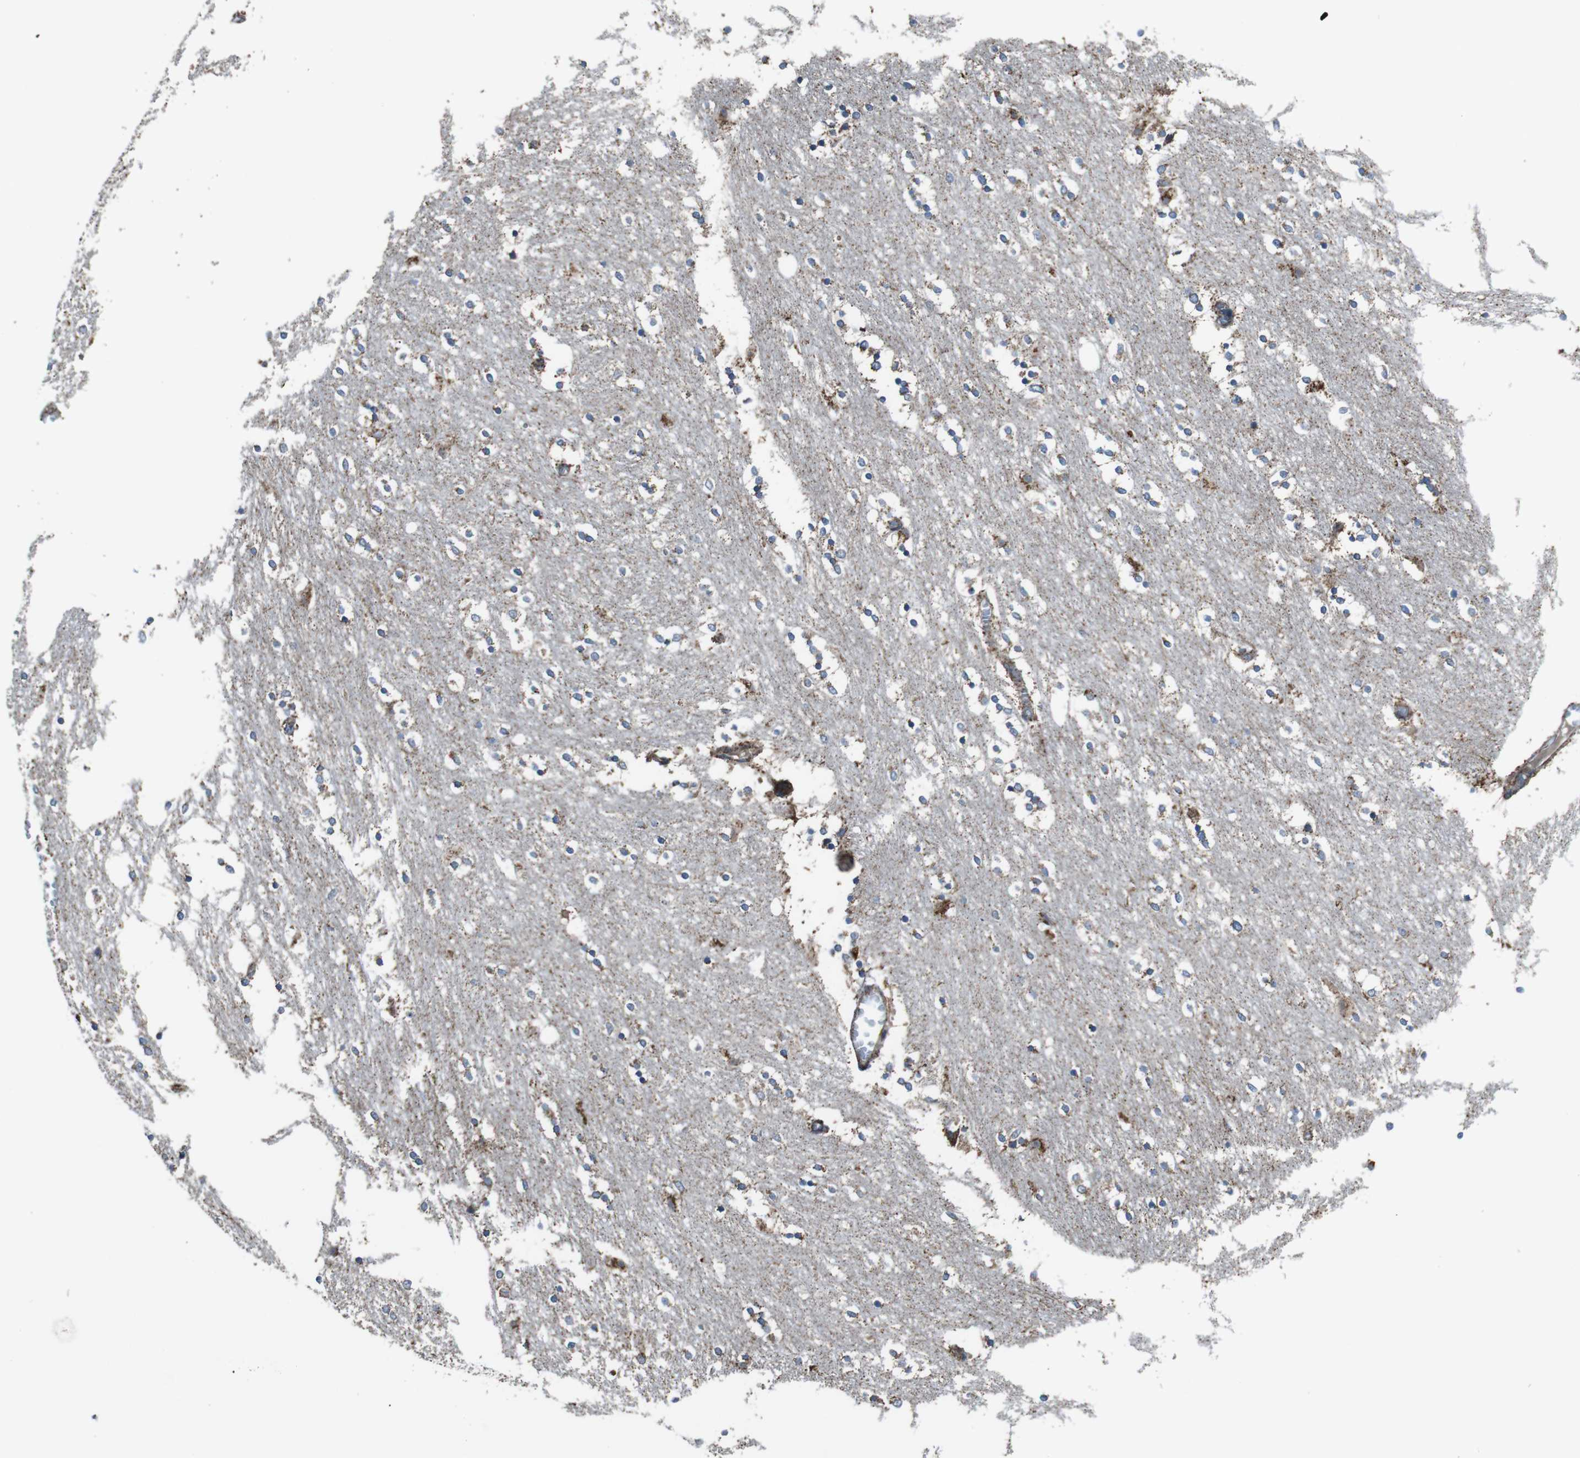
{"staining": {"intensity": "moderate", "quantity": "<25%", "location": "cytoplasmic/membranous"}, "tissue": "caudate", "cell_type": "Glial cells", "image_type": "normal", "snomed": [{"axis": "morphology", "description": "Normal tissue, NOS"}, {"axis": "topography", "description": "Lateral ventricle wall"}], "caption": "The image displays immunohistochemical staining of normal caudate. There is moderate cytoplasmic/membranous expression is seen in approximately <25% of glial cells. The staining is performed using DAB brown chromogen to label protein expression. The nuclei are counter-stained blue using hematoxylin.", "gene": "GIMAP8", "patient": {"sex": "female", "age": 54}}